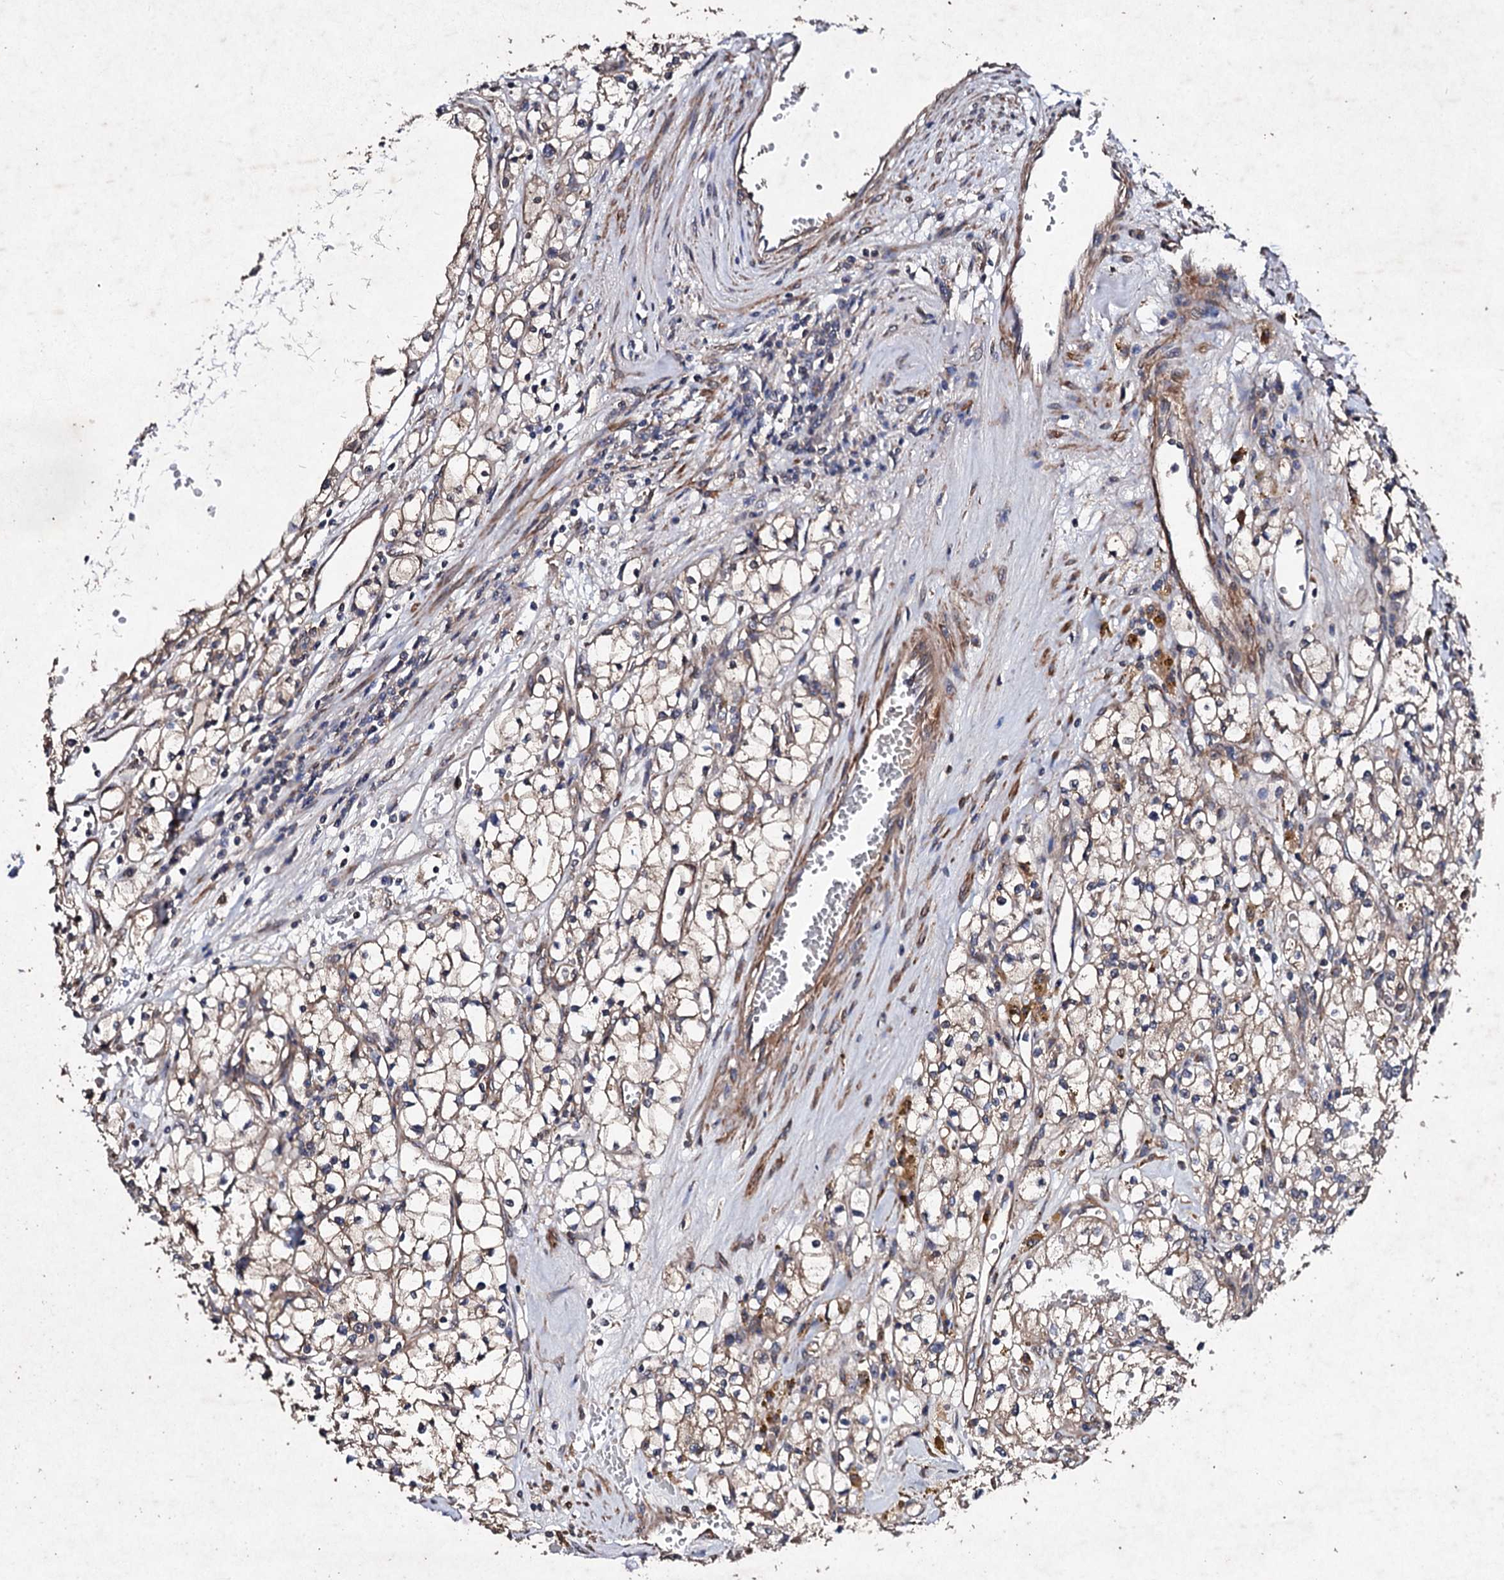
{"staining": {"intensity": "moderate", "quantity": ">75%", "location": "cytoplasmic/membranous"}, "tissue": "renal cancer", "cell_type": "Tumor cells", "image_type": "cancer", "snomed": [{"axis": "morphology", "description": "Adenocarcinoma, NOS"}, {"axis": "topography", "description": "Kidney"}], "caption": "Renal cancer tissue reveals moderate cytoplasmic/membranous positivity in approximately >75% of tumor cells", "gene": "MOCOS", "patient": {"sex": "male", "age": 56}}